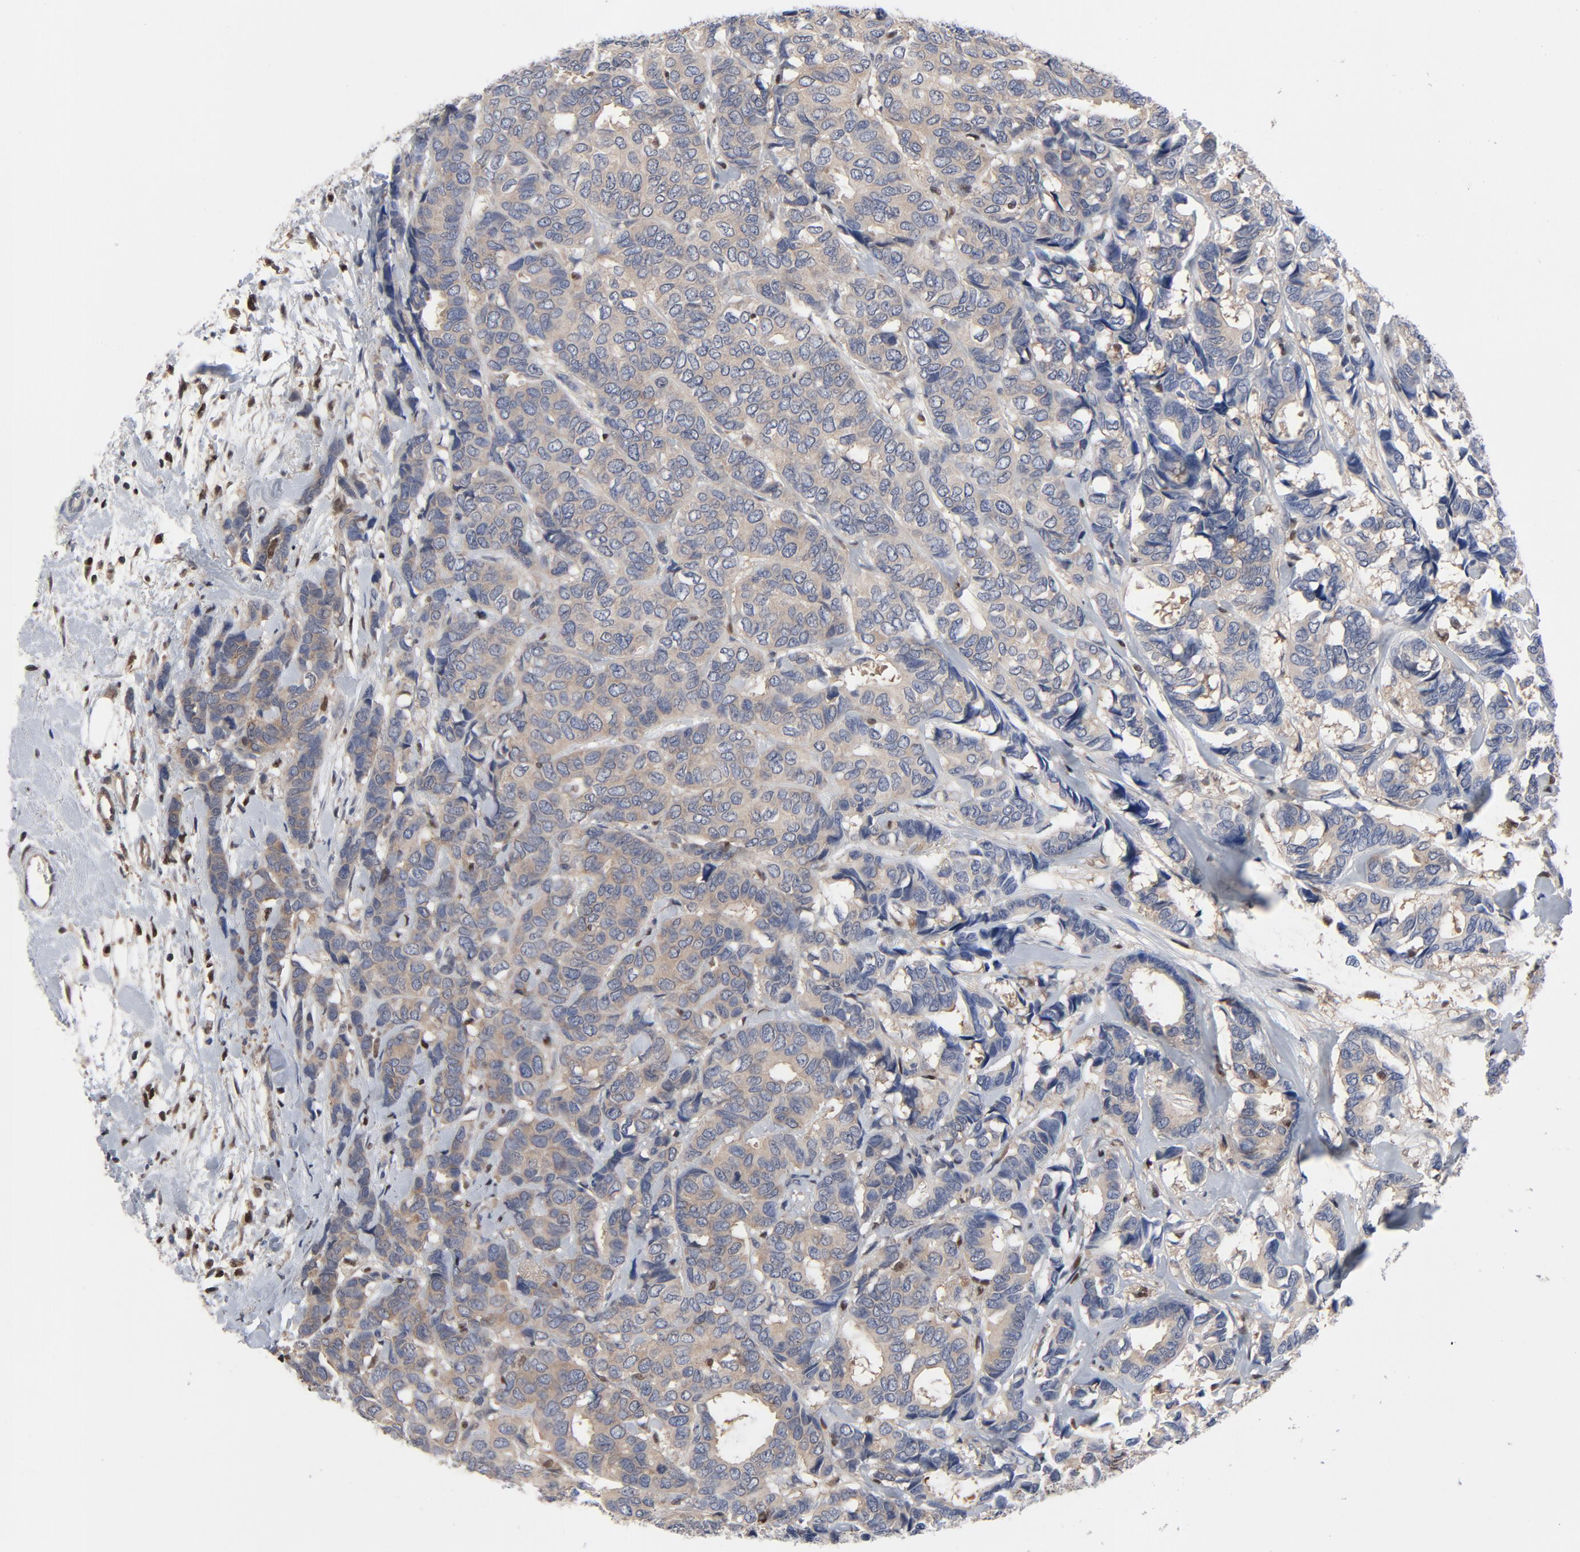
{"staining": {"intensity": "weak", "quantity": ">75%", "location": "cytoplasmic/membranous"}, "tissue": "breast cancer", "cell_type": "Tumor cells", "image_type": "cancer", "snomed": [{"axis": "morphology", "description": "Duct carcinoma"}, {"axis": "topography", "description": "Breast"}], "caption": "Immunohistochemistry (IHC) of breast cancer exhibits low levels of weak cytoplasmic/membranous expression in approximately >75% of tumor cells.", "gene": "NFKB1", "patient": {"sex": "female", "age": 87}}